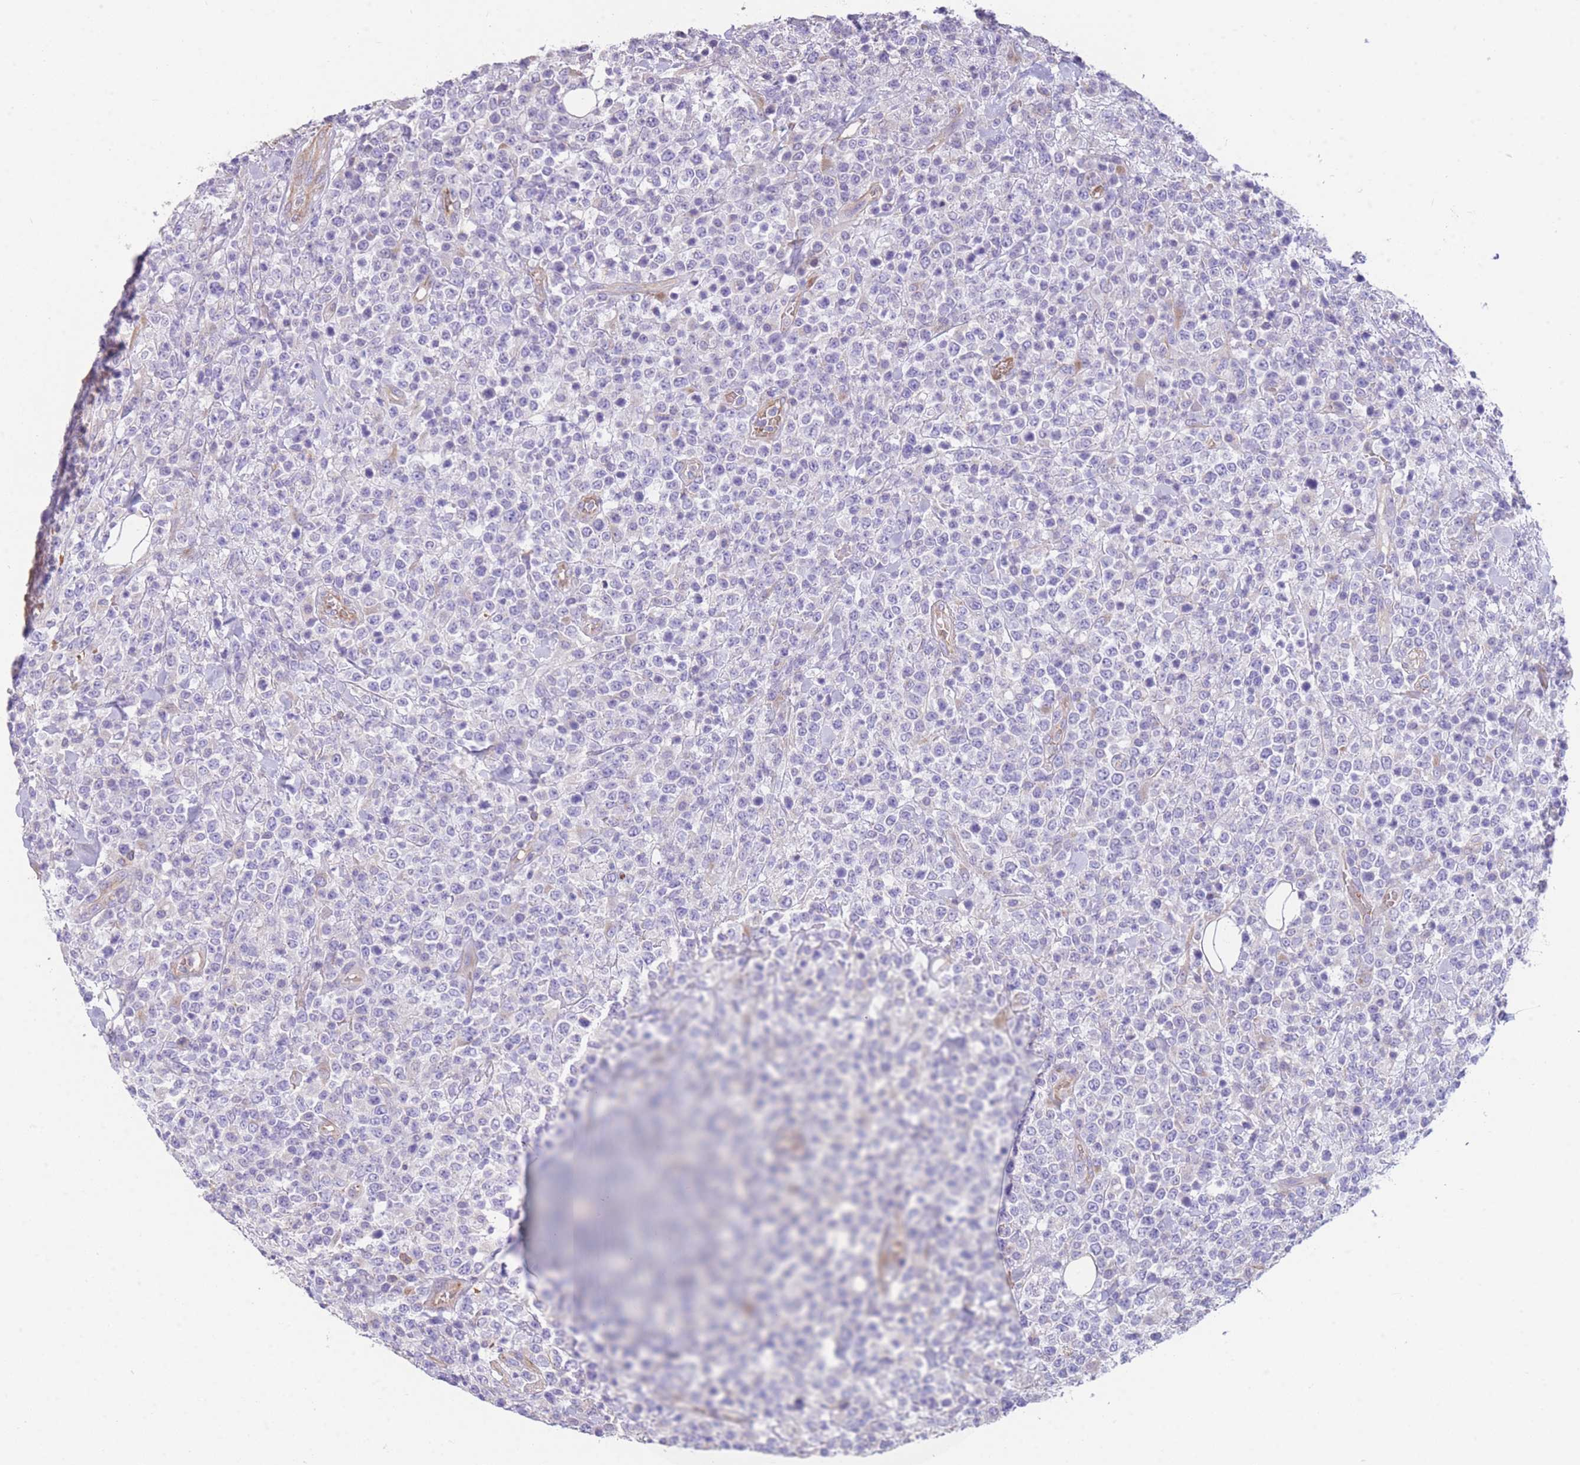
{"staining": {"intensity": "negative", "quantity": "none", "location": "none"}, "tissue": "lymphoma", "cell_type": "Tumor cells", "image_type": "cancer", "snomed": [{"axis": "morphology", "description": "Malignant lymphoma, non-Hodgkin's type, High grade"}, {"axis": "topography", "description": "Colon"}], "caption": "This is an immunohistochemistry (IHC) histopathology image of human malignant lymphoma, non-Hodgkin's type (high-grade). There is no positivity in tumor cells.", "gene": "ANKRD53", "patient": {"sex": "female", "age": 53}}